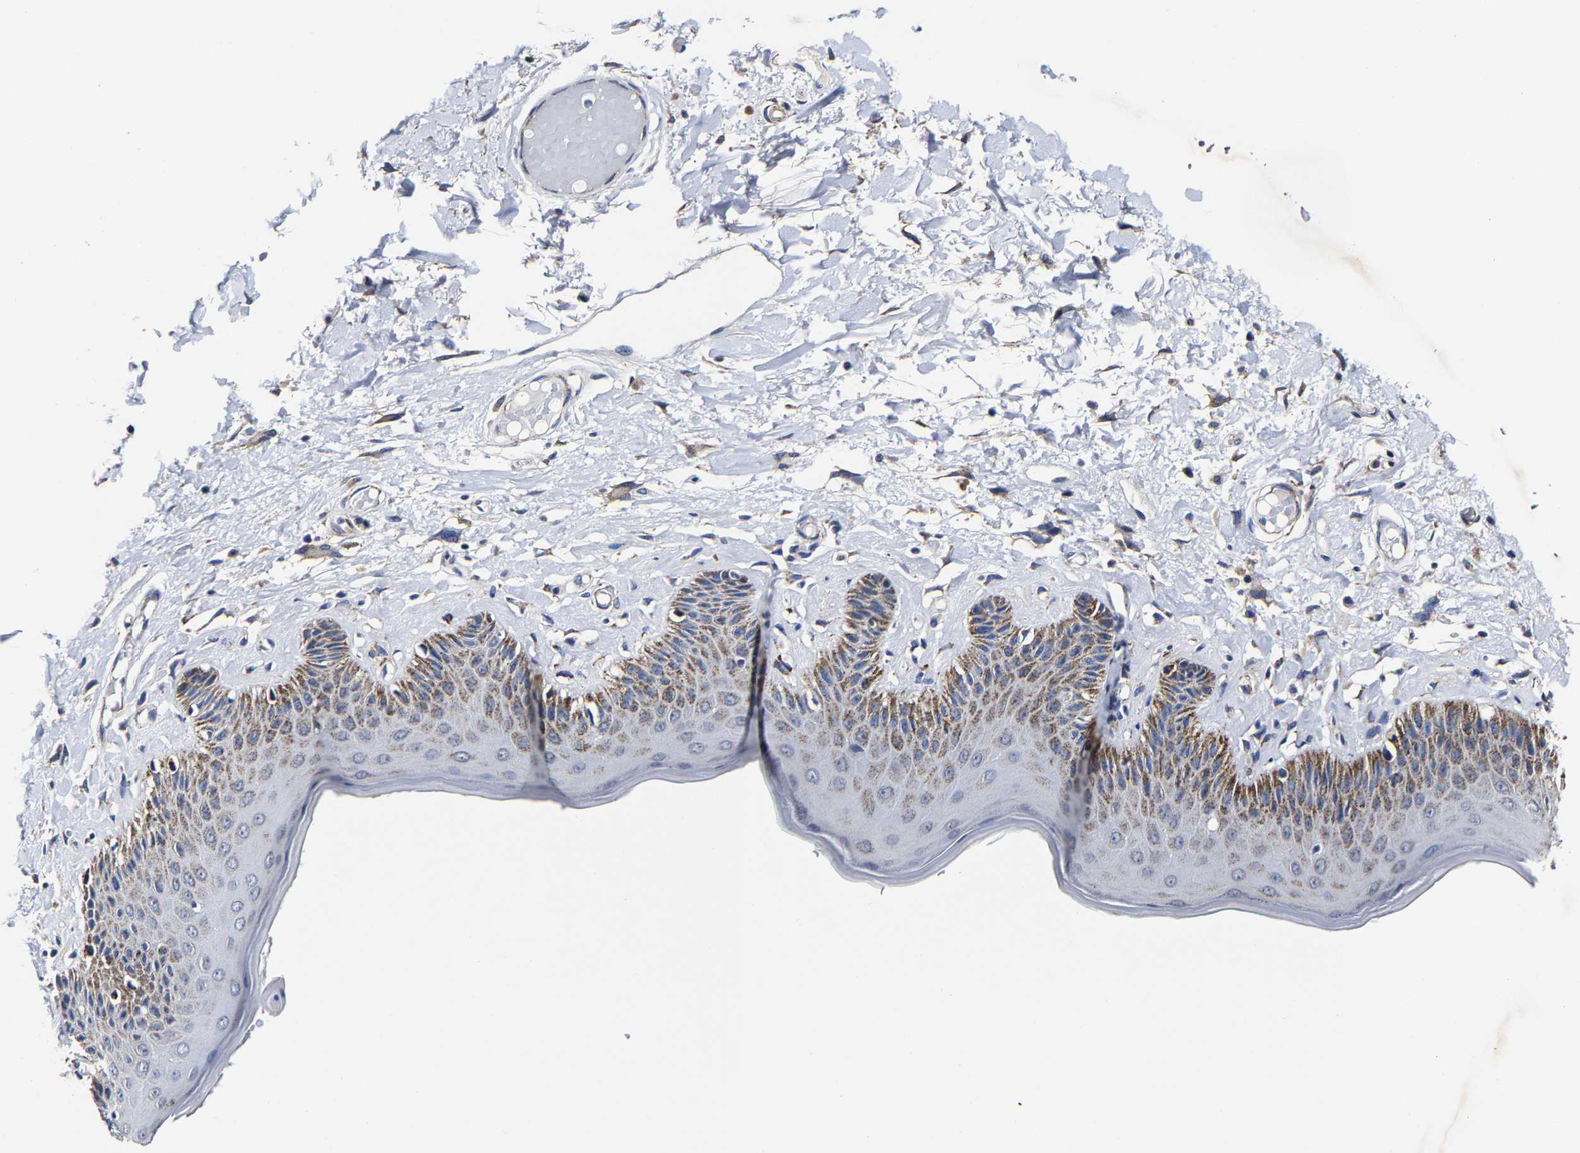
{"staining": {"intensity": "moderate", "quantity": "25%-75%", "location": "cytoplasmic/membranous"}, "tissue": "skin", "cell_type": "Epidermal cells", "image_type": "normal", "snomed": [{"axis": "morphology", "description": "Normal tissue, NOS"}, {"axis": "topography", "description": "Vulva"}], "caption": "Skin stained with DAB (3,3'-diaminobenzidine) immunohistochemistry (IHC) displays medium levels of moderate cytoplasmic/membranous positivity in approximately 25%-75% of epidermal cells. (Stains: DAB in brown, nuclei in blue, Microscopy: brightfield microscopy at high magnification).", "gene": "AASS", "patient": {"sex": "female", "age": 73}}